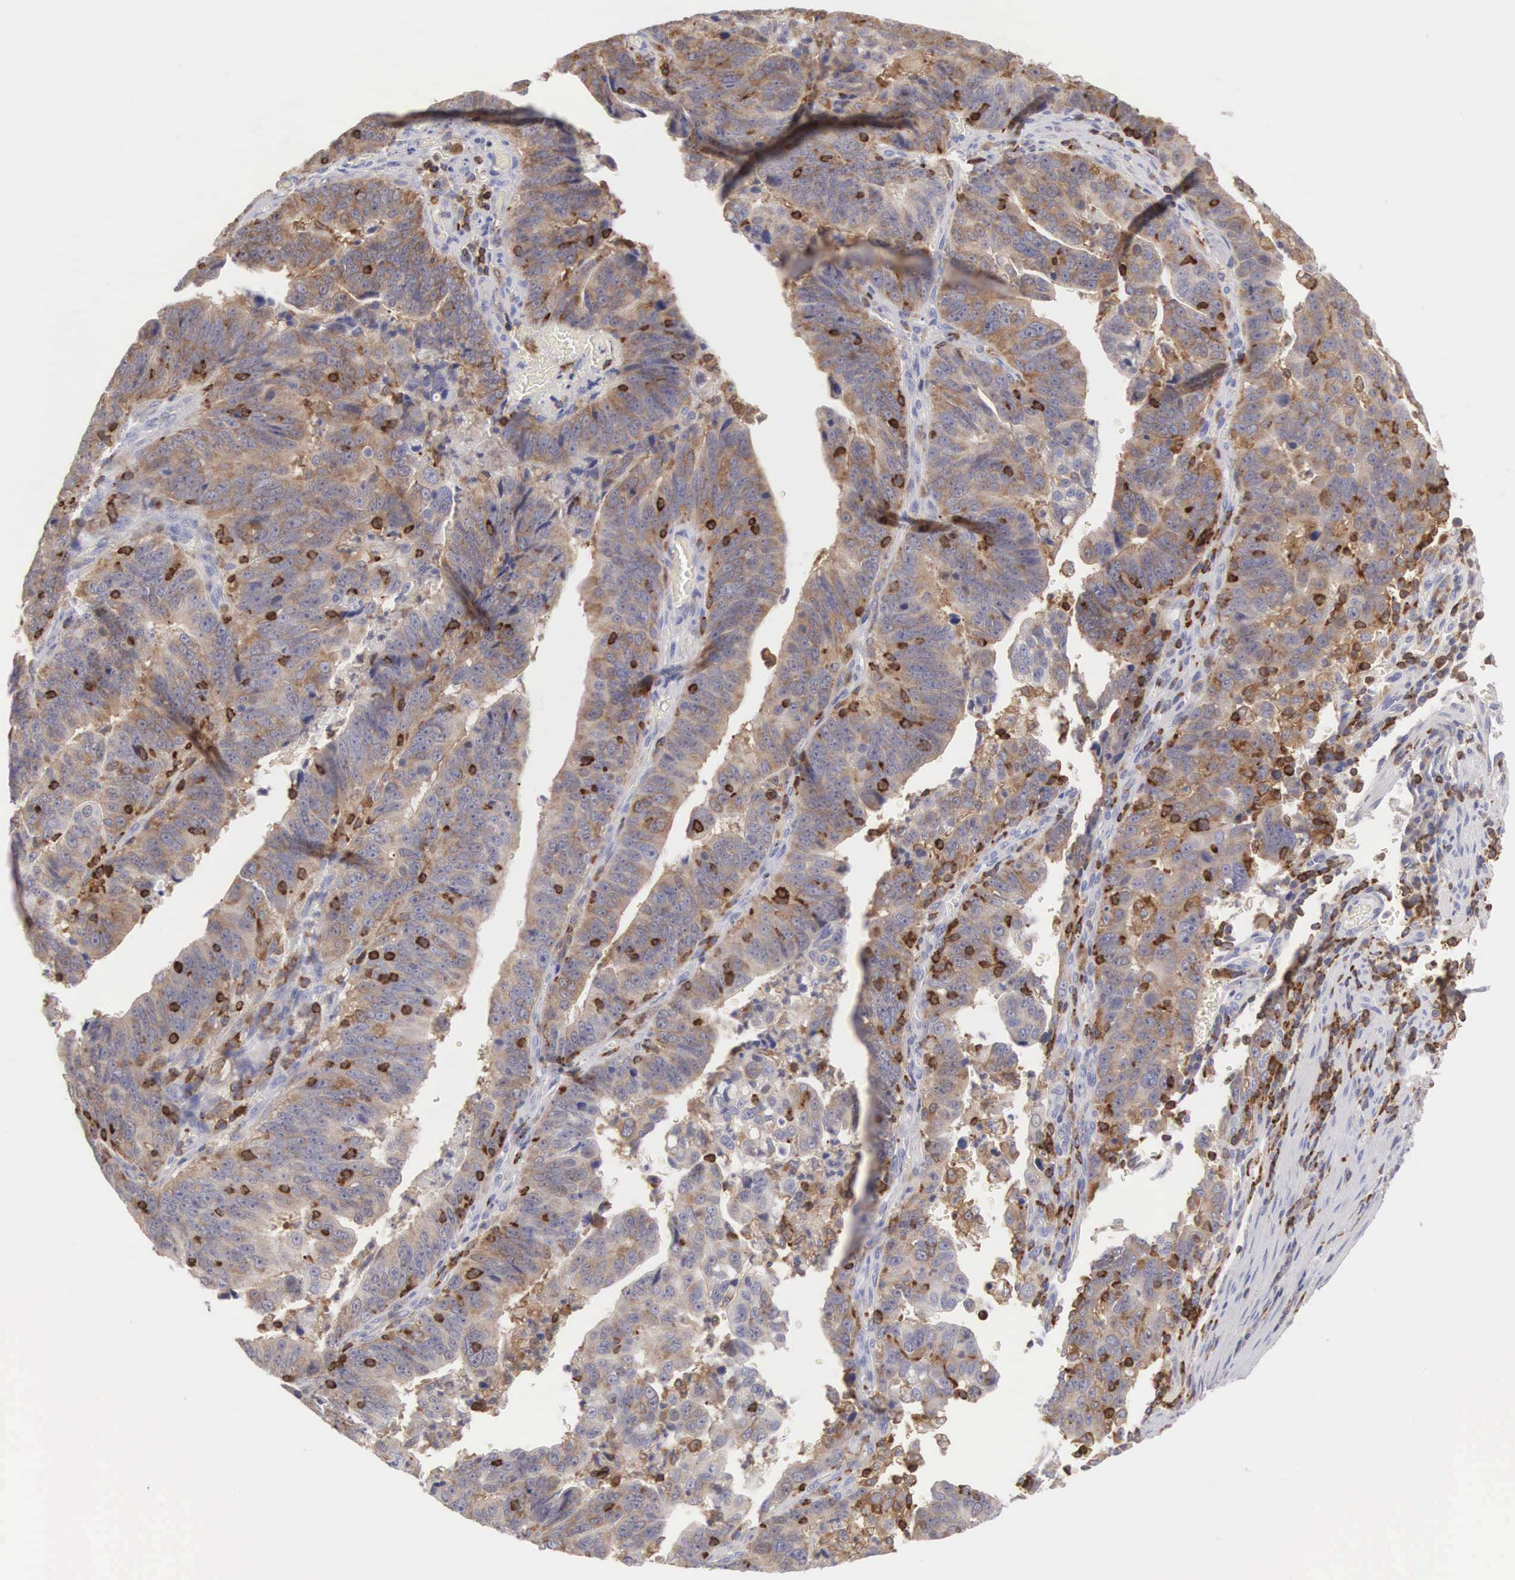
{"staining": {"intensity": "moderate", "quantity": ">75%", "location": "cytoplasmic/membranous"}, "tissue": "stomach cancer", "cell_type": "Tumor cells", "image_type": "cancer", "snomed": [{"axis": "morphology", "description": "Adenocarcinoma, NOS"}, {"axis": "topography", "description": "Stomach, upper"}], "caption": "An image of human stomach adenocarcinoma stained for a protein demonstrates moderate cytoplasmic/membranous brown staining in tumor cells.", "gene": "SH3BP1", "patient": {"sex": "female", "age": 50}}